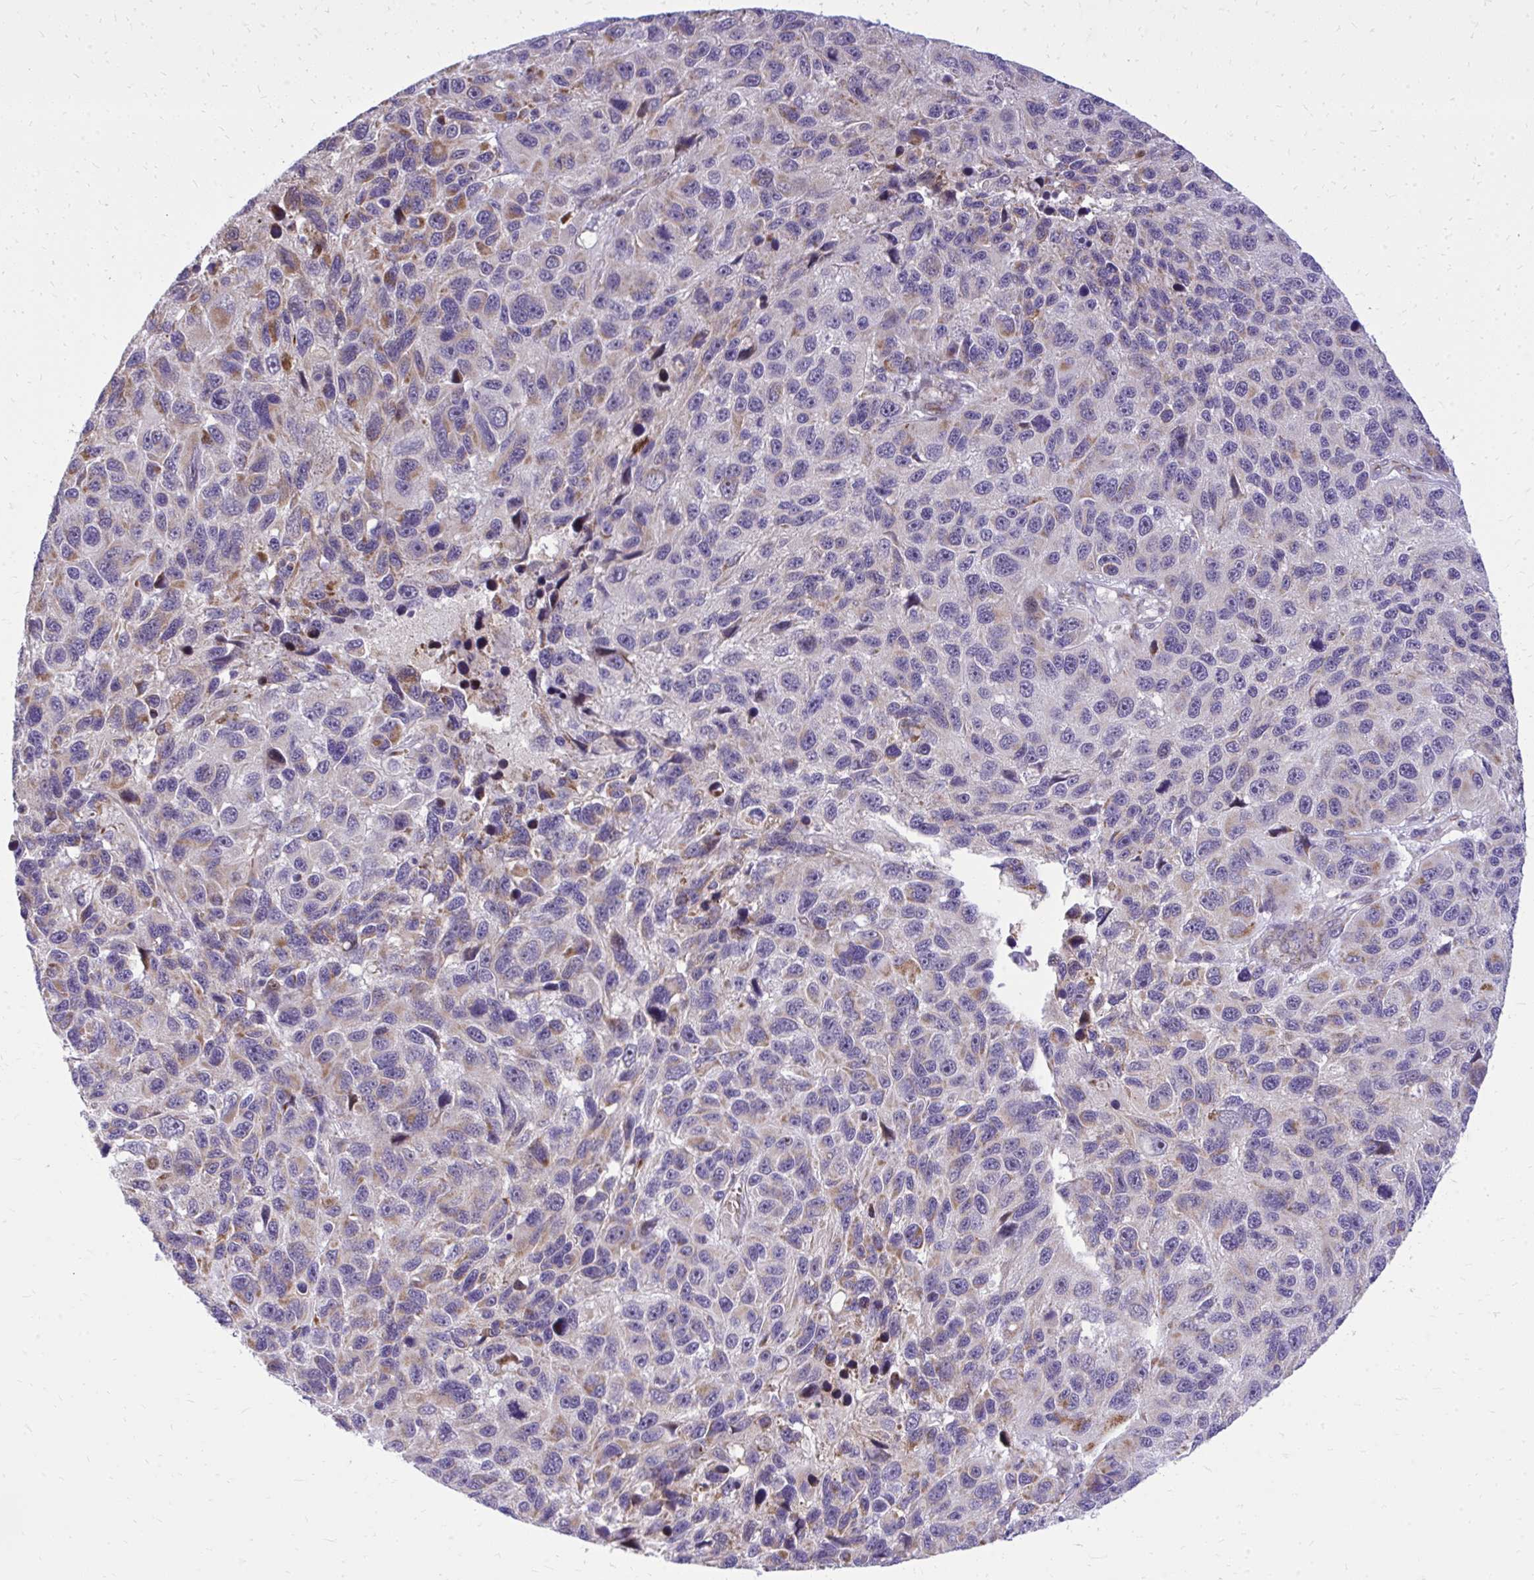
{"staining": {"intensity": "weak", "quantity": "<25%", "location": "cytoplasmic/membranous"}, "tissue": "melanoma", "cell_type": "Tumor cells", "image_type": "cancer", "snomed": [{"axis": "morphology", "description": "Malignant melanoma, NOS"}, {"axis": "topography", "description": "Skin"}], "caption": "This is an immunohistochemistry photomicrograph of human melanoma. There is no expression in tumor cells.", "gene": "GPRIN3", "patient": {"sex": "male", "age": 53}}